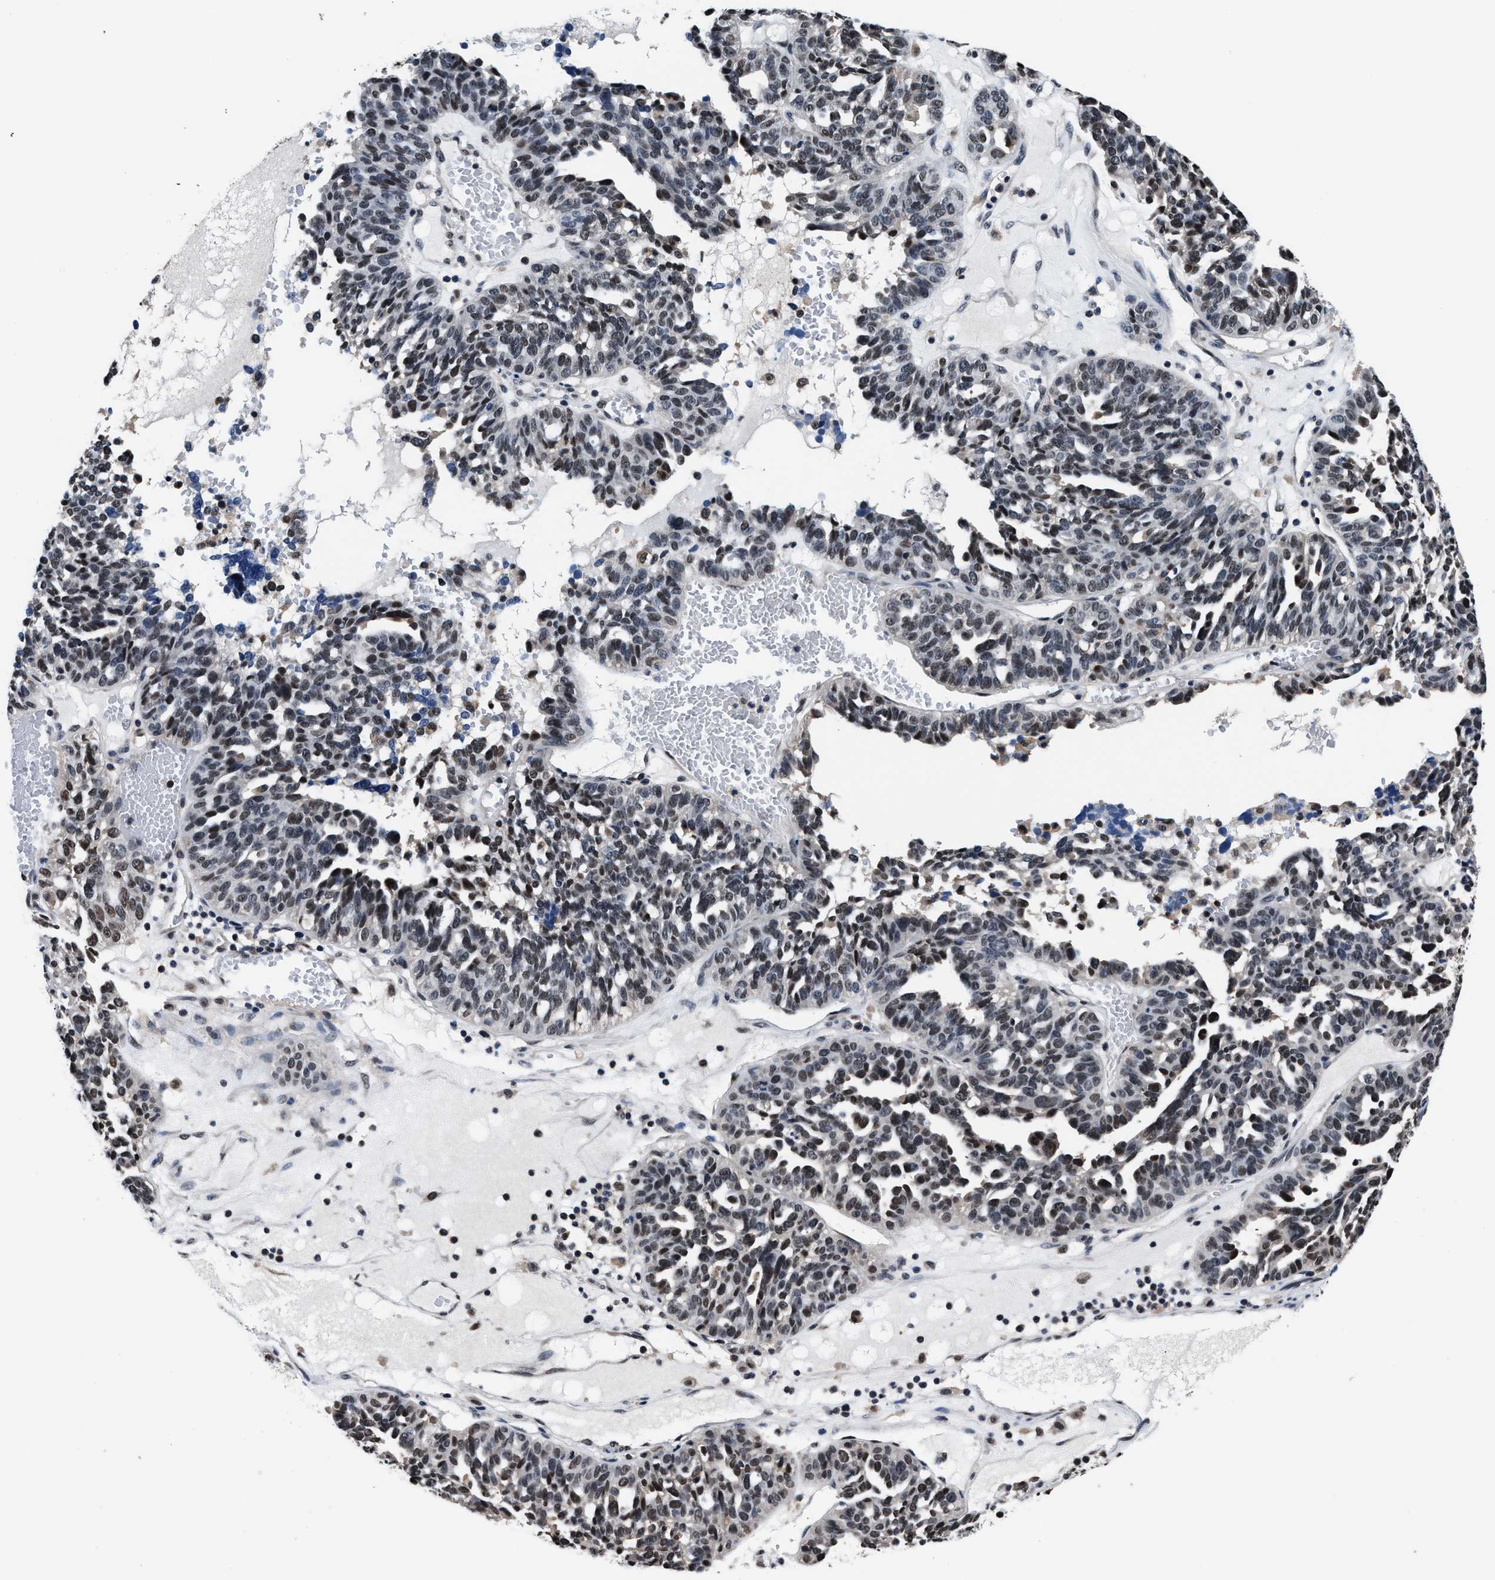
{"staining": {"intensity": "moderate", "quantity": "<25%", "location": "nuclear"}, "tissue": "ovarian cancer", "cell_type": "Tumor cells", "image_type": "cancer", "snomed": [{"axis": "morphology", "description": "Cystadenocarcinoma, serous, NOS"}, {"axis": "topography", "description": "Ovary"}], "caption": "Moderate nuclear protein positivity is appreciated in approximately <25% of tumor cells in ovarian serous cystadenocarcinoma.", "gene": "USP16", "patient": {"sex": "female", "age": 59}}